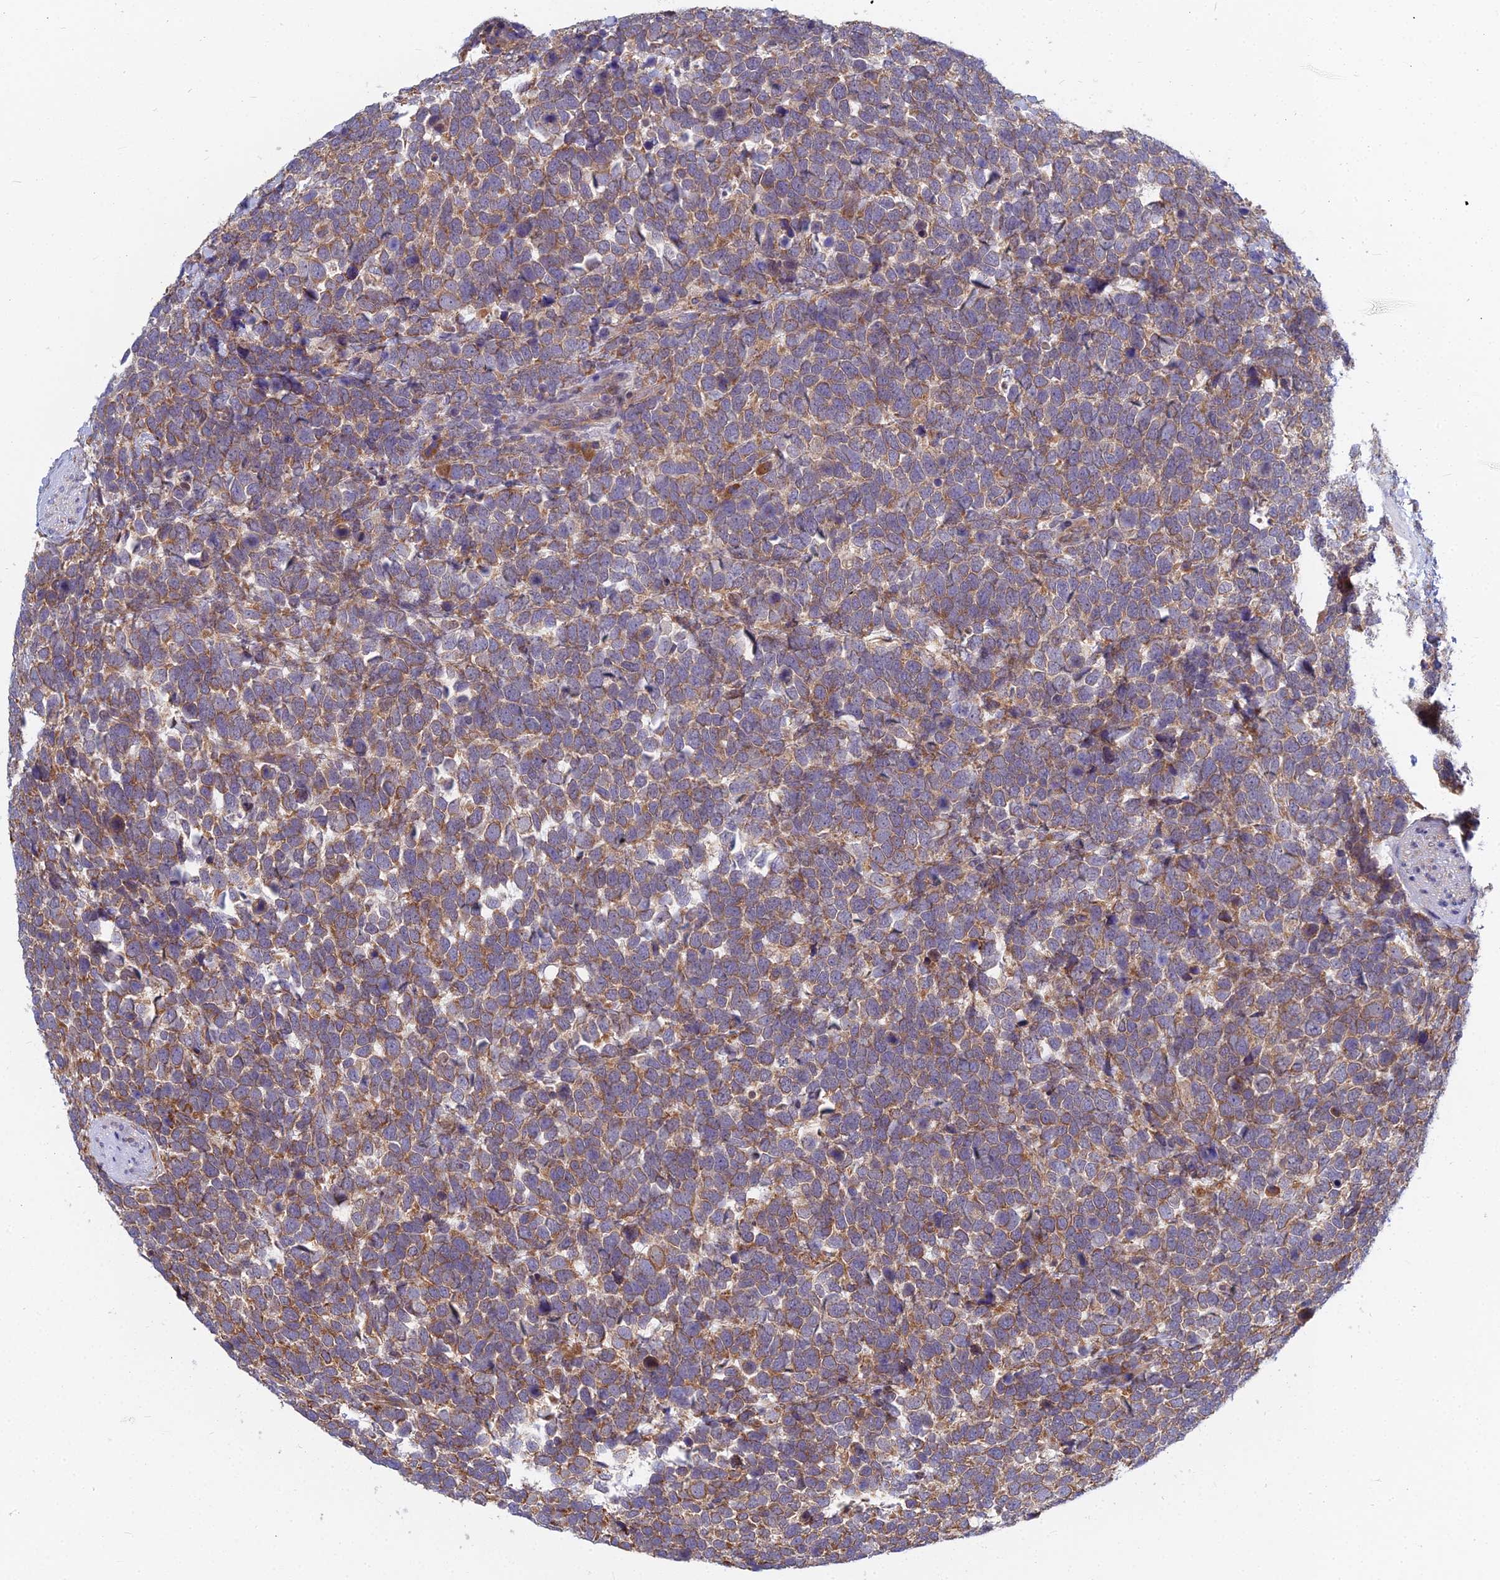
{"staining": {"intensity": "moderate", "quantity": ">75%", "location": "cytoplasmic/membranous"}, "tissue": "urothelial cancer", "cell_type": "Tumor cells", "image_type": "cancer", "snomed": [{"axis": "morphology", "description": "Urothelial carcinoma, High grade"}, {"axis": "topography", "description": "Urinary bladder"}], "caption": "Urothelial cancer stained with a brown dye exhibits moderate cytoplasmic/membranous positive positivity in about >75% of tumor cells.", "gene": "KIAA1143", "patient": {"sex": "female", "age": 82}}